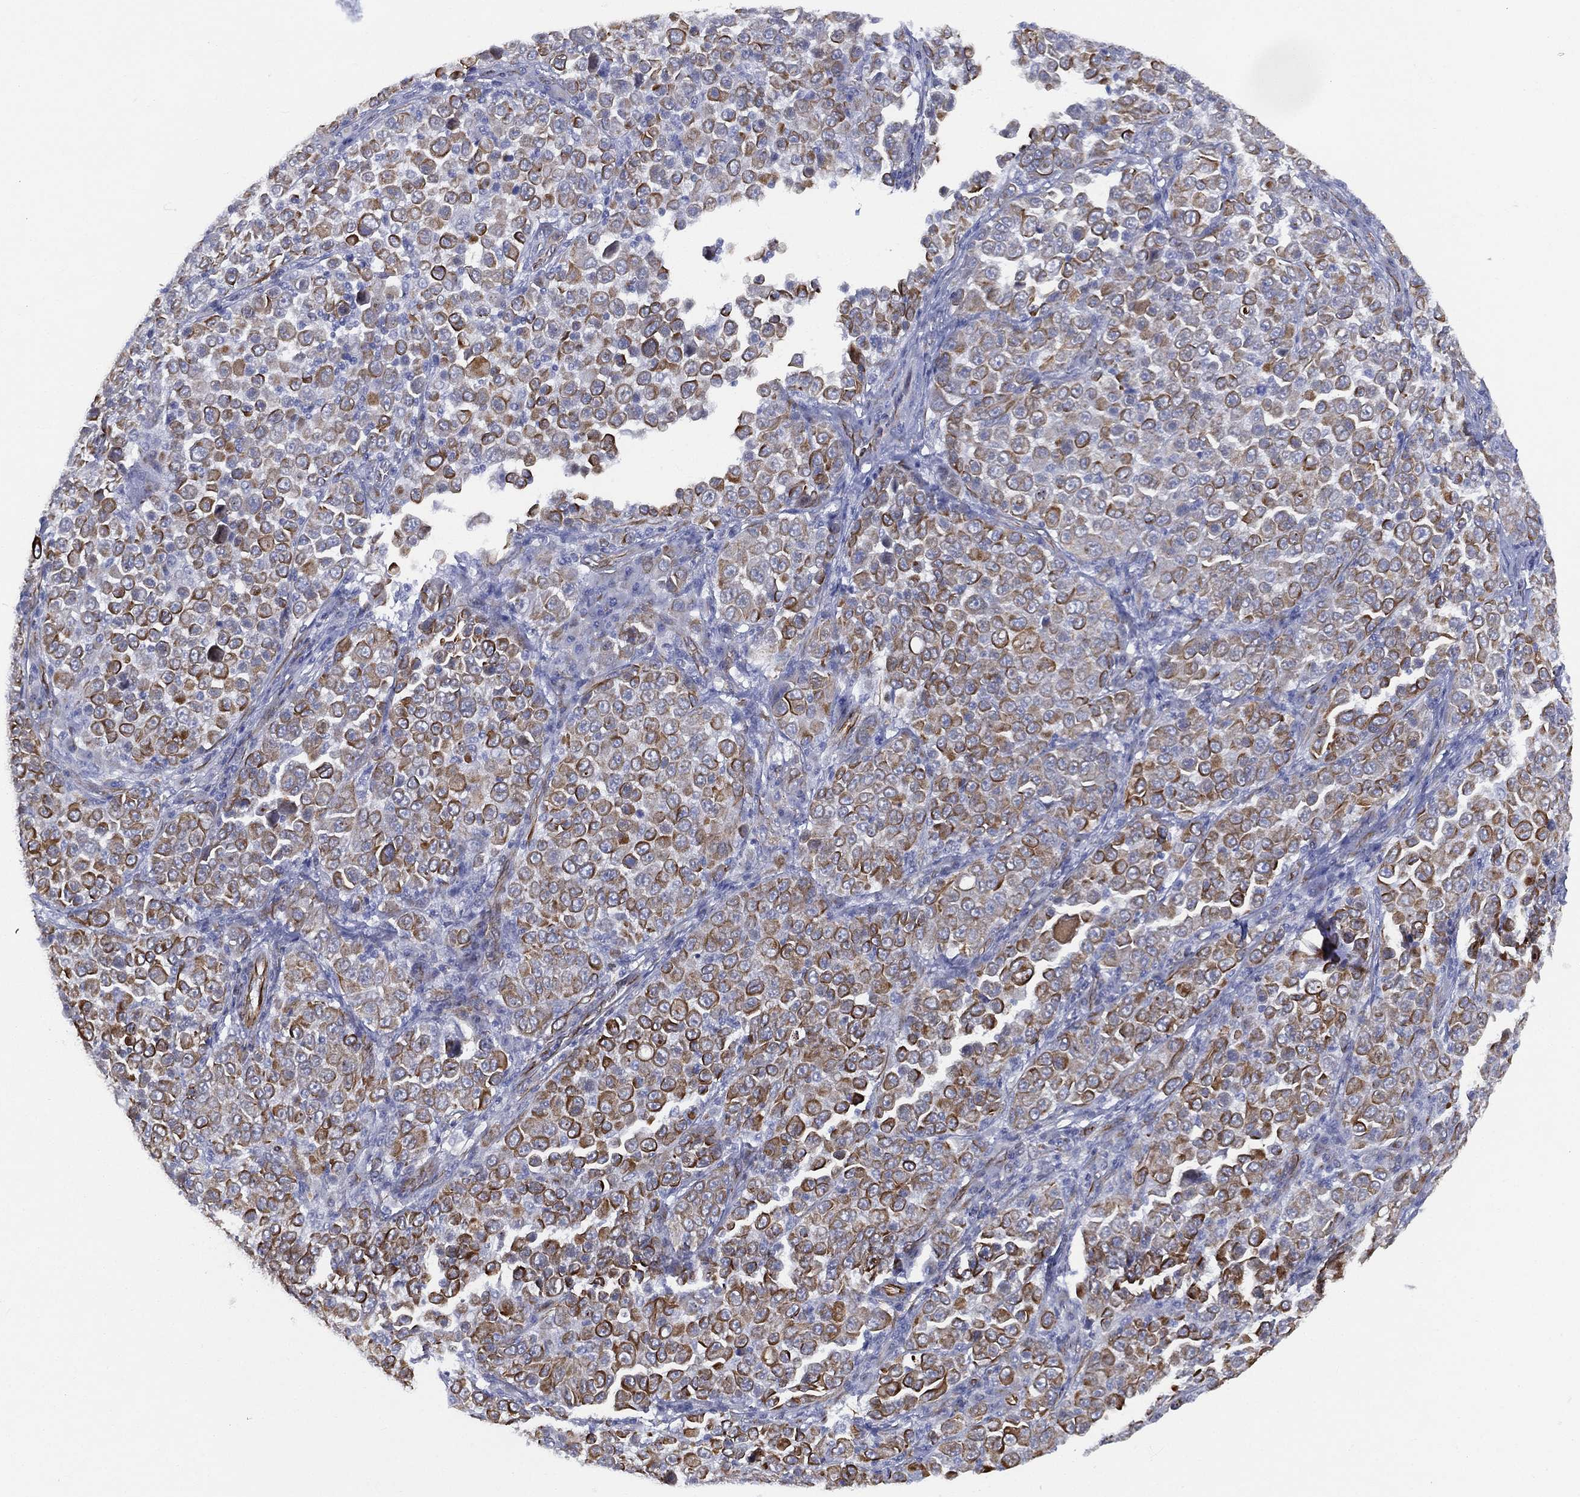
{"staining": {"intensity": "strong", "quantity": "<25%", "location": "cytoplasmic/membranous"}, "tissue": "melanoma", "cell_type": "Tumor cells", "image_type": "cancer", "snomed": [{"axis": "morphology", "description": "Malignant melanoma, NOS"}, {"axis": "topography", "description": "Skin"}], "caption": "Malignant melanoma tissue displays strong cytoplasmic/membranous positivity in approximately <25% of tumor cells (DAB IHC, brown staining for protein, blue staining for nuclei).", "gene": "MAS1", "patient": {"sex": "female", "age": 57}}